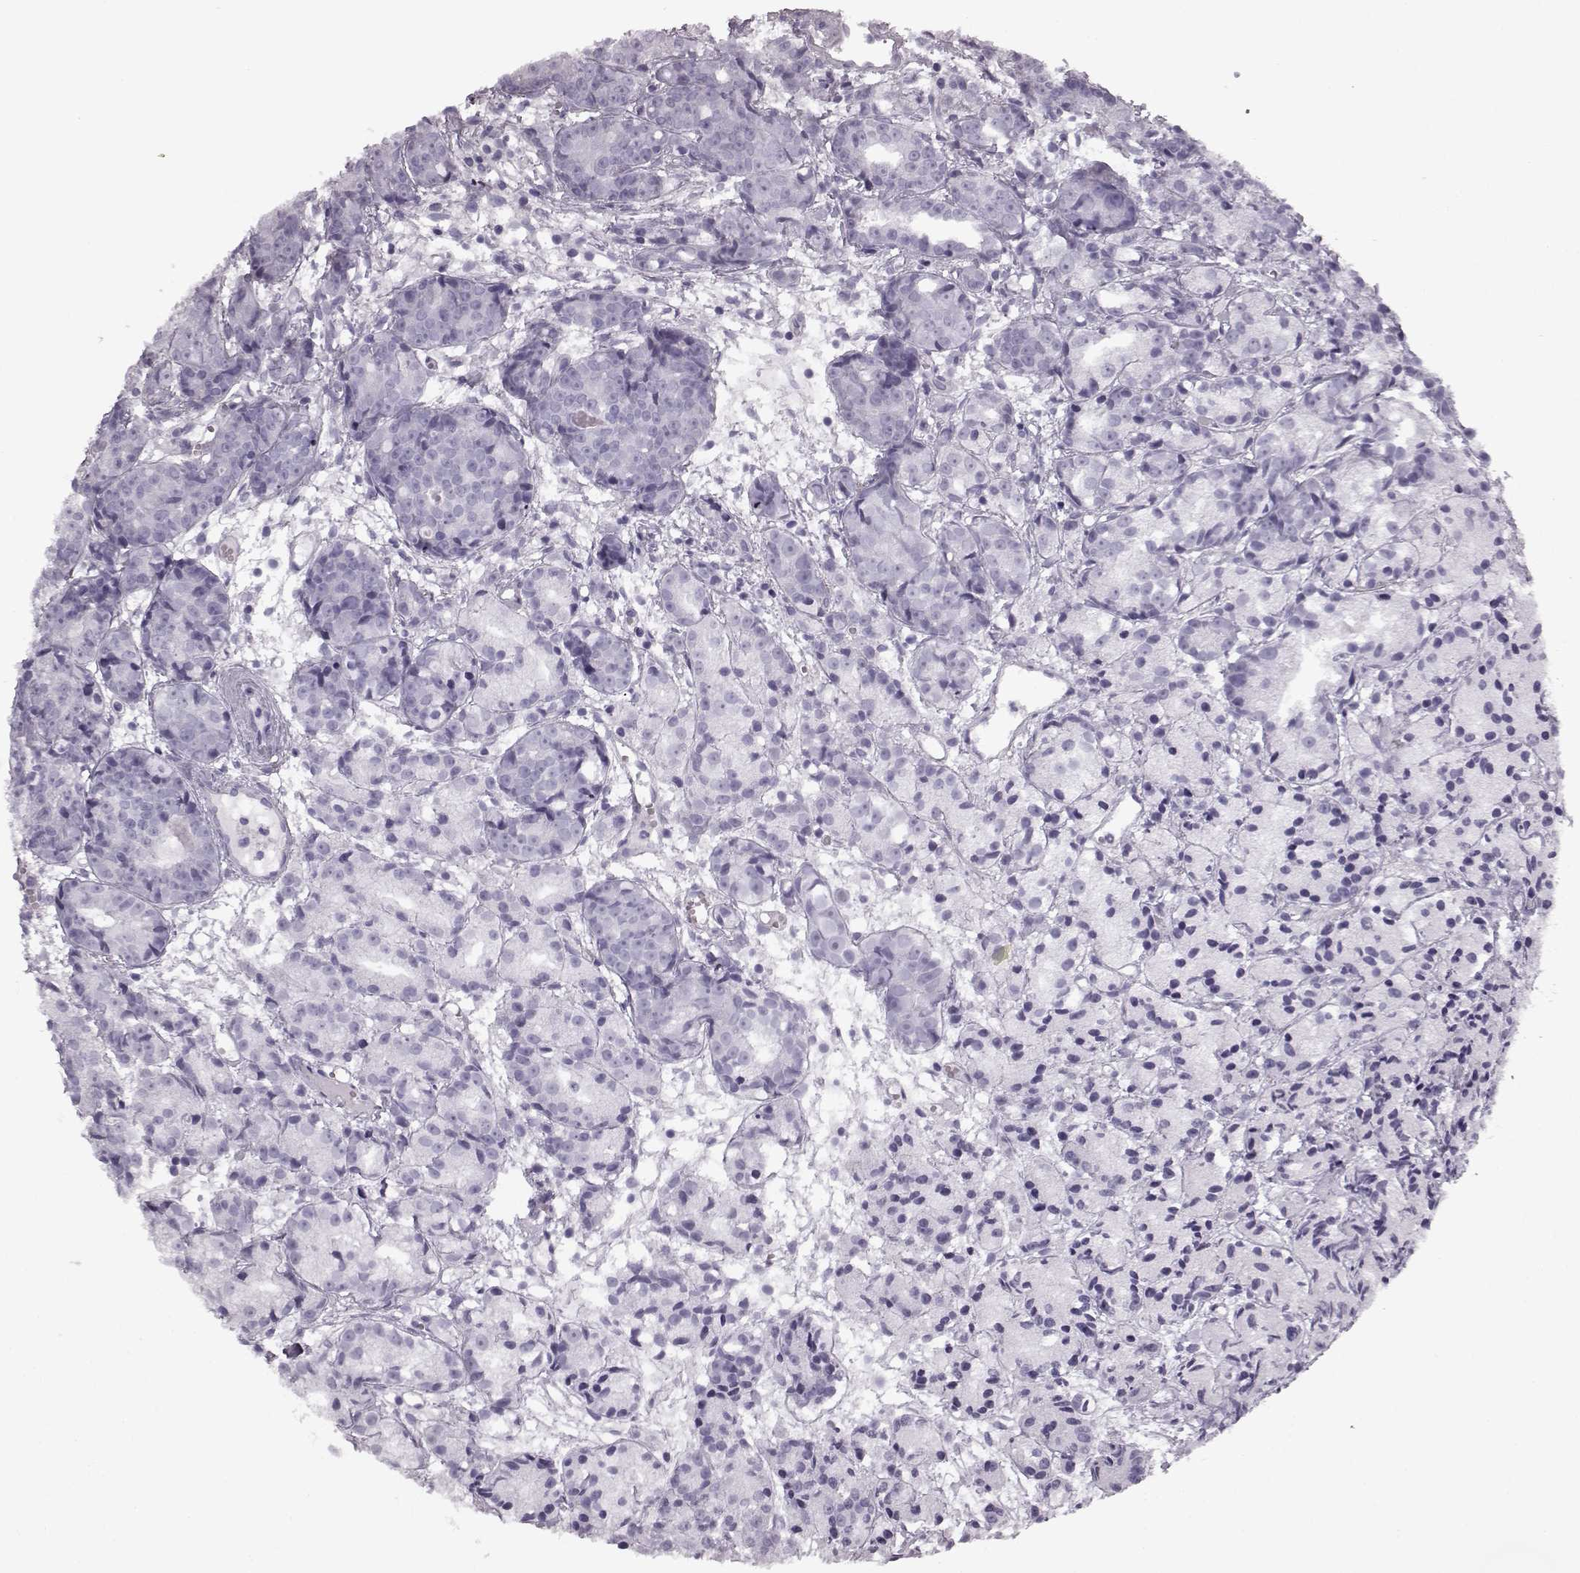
{"staining": {"intensity": "negative", "quantity": "none", "location": "none"}, "tissue": "prostate cancer", "cell_type": "Tumor cells", "image_type": "cancer", "snomed": [{"axis": "morphology", "description": "Adenocarcinoma, Medium grade"}, {"axis": "topography", "description": "Prostate"}], "caption": "Human prostate cancer (medium-grade adenocarcinoma) stained for a protein using IHC demonstrates no expression in tumor cells.", "gene": "SEMG2", "patient": {"sex": "male", "age": 74}}